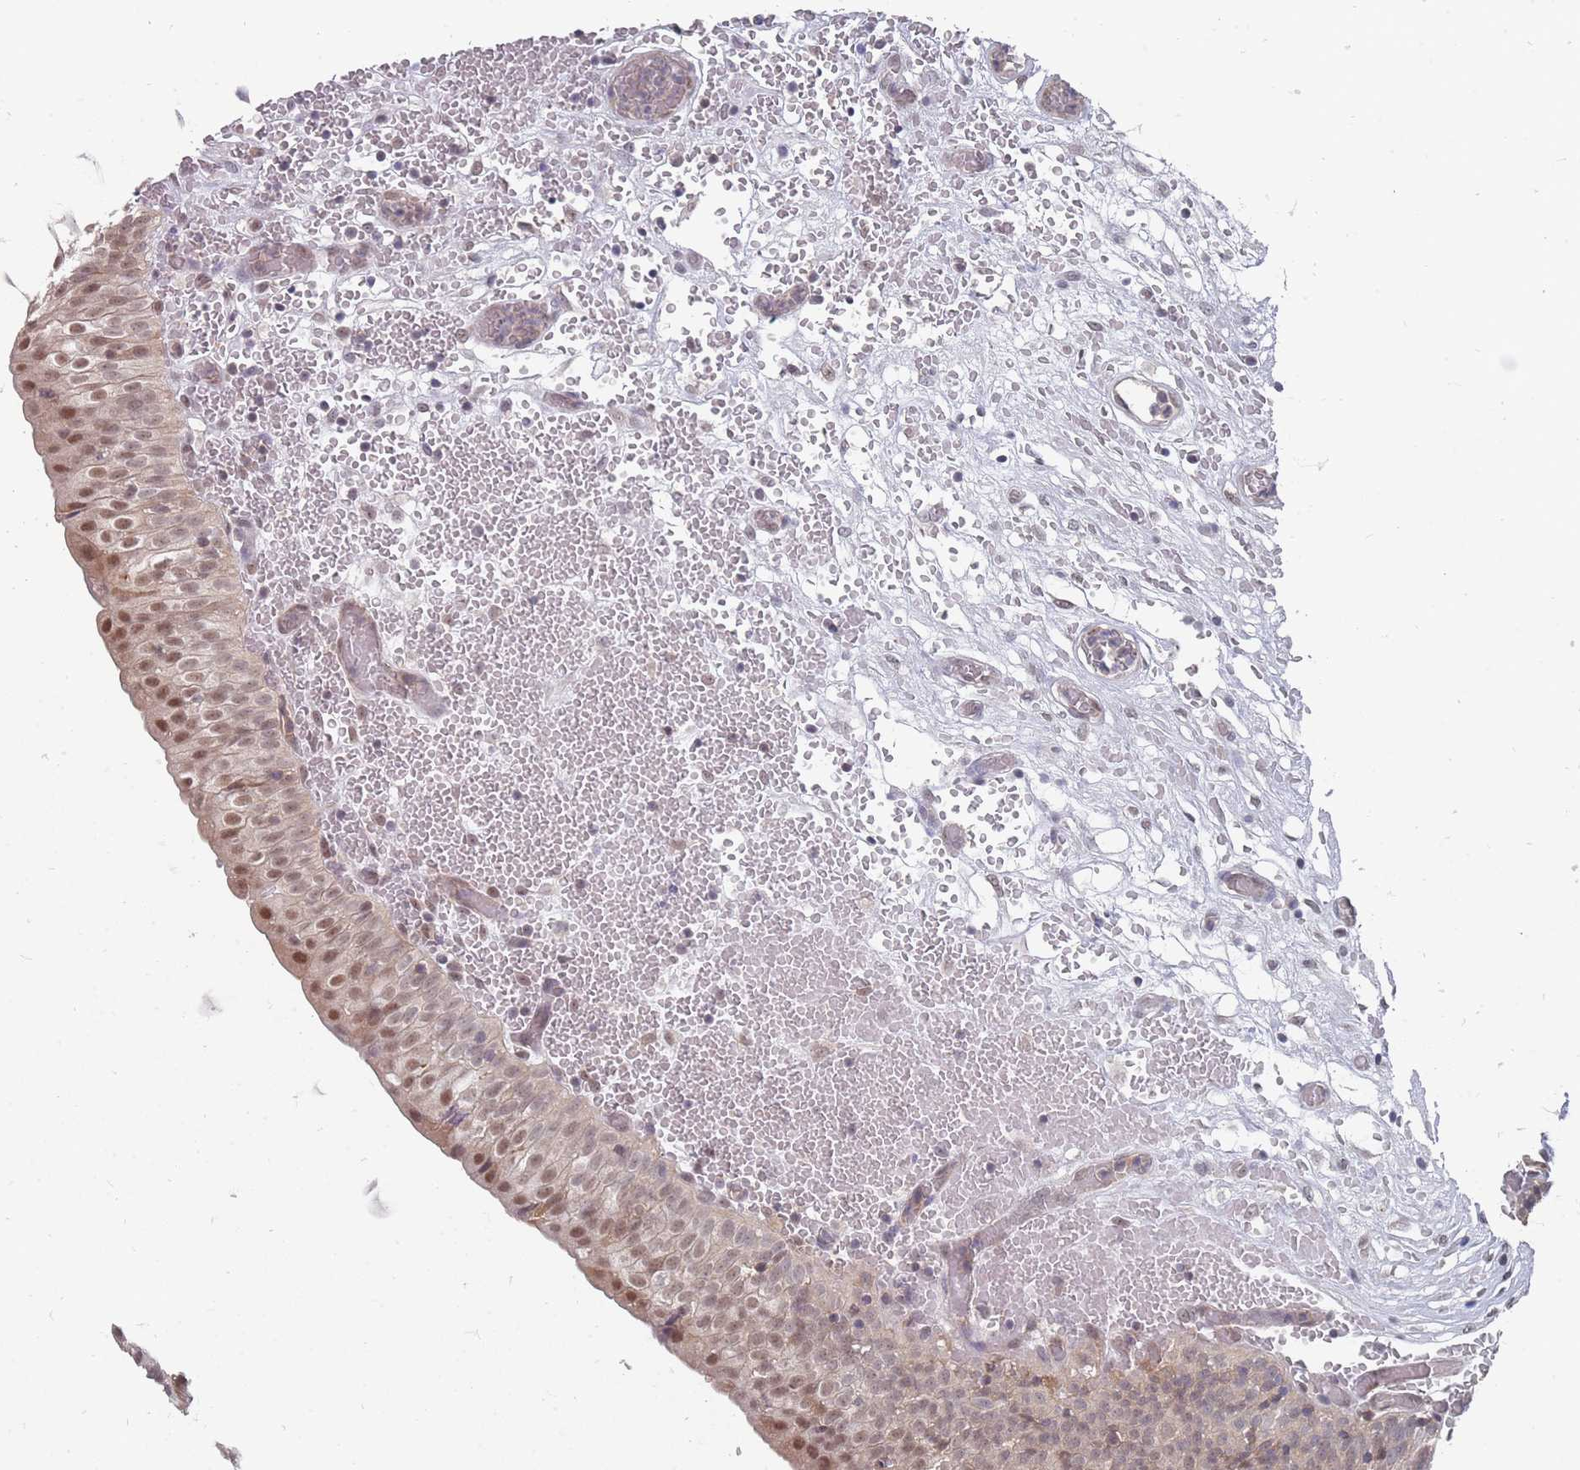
{"staining": {"intensity": "moderate", "quantity": ">75%", "location": "cytoplasmic/membranous,nuclear"}, "tissue": "urinary bladder", "cell_type": "Urothelial cells", "image_type": "normal", "snomed": [{"axis": "morphology", "description": "Normal tissue, NOS"}, {"axis": "topography", "description": "Urinary bladder"}], "caption": "This is an image of immunohistochemistry (IHC) staining of normal urinary bladder, which shows moderate positivity in the cytoplasmic/membranous,nuclear of urothelial cells.", "gene": "NKD1", "patient": {"sex": "male", "age": 55}}